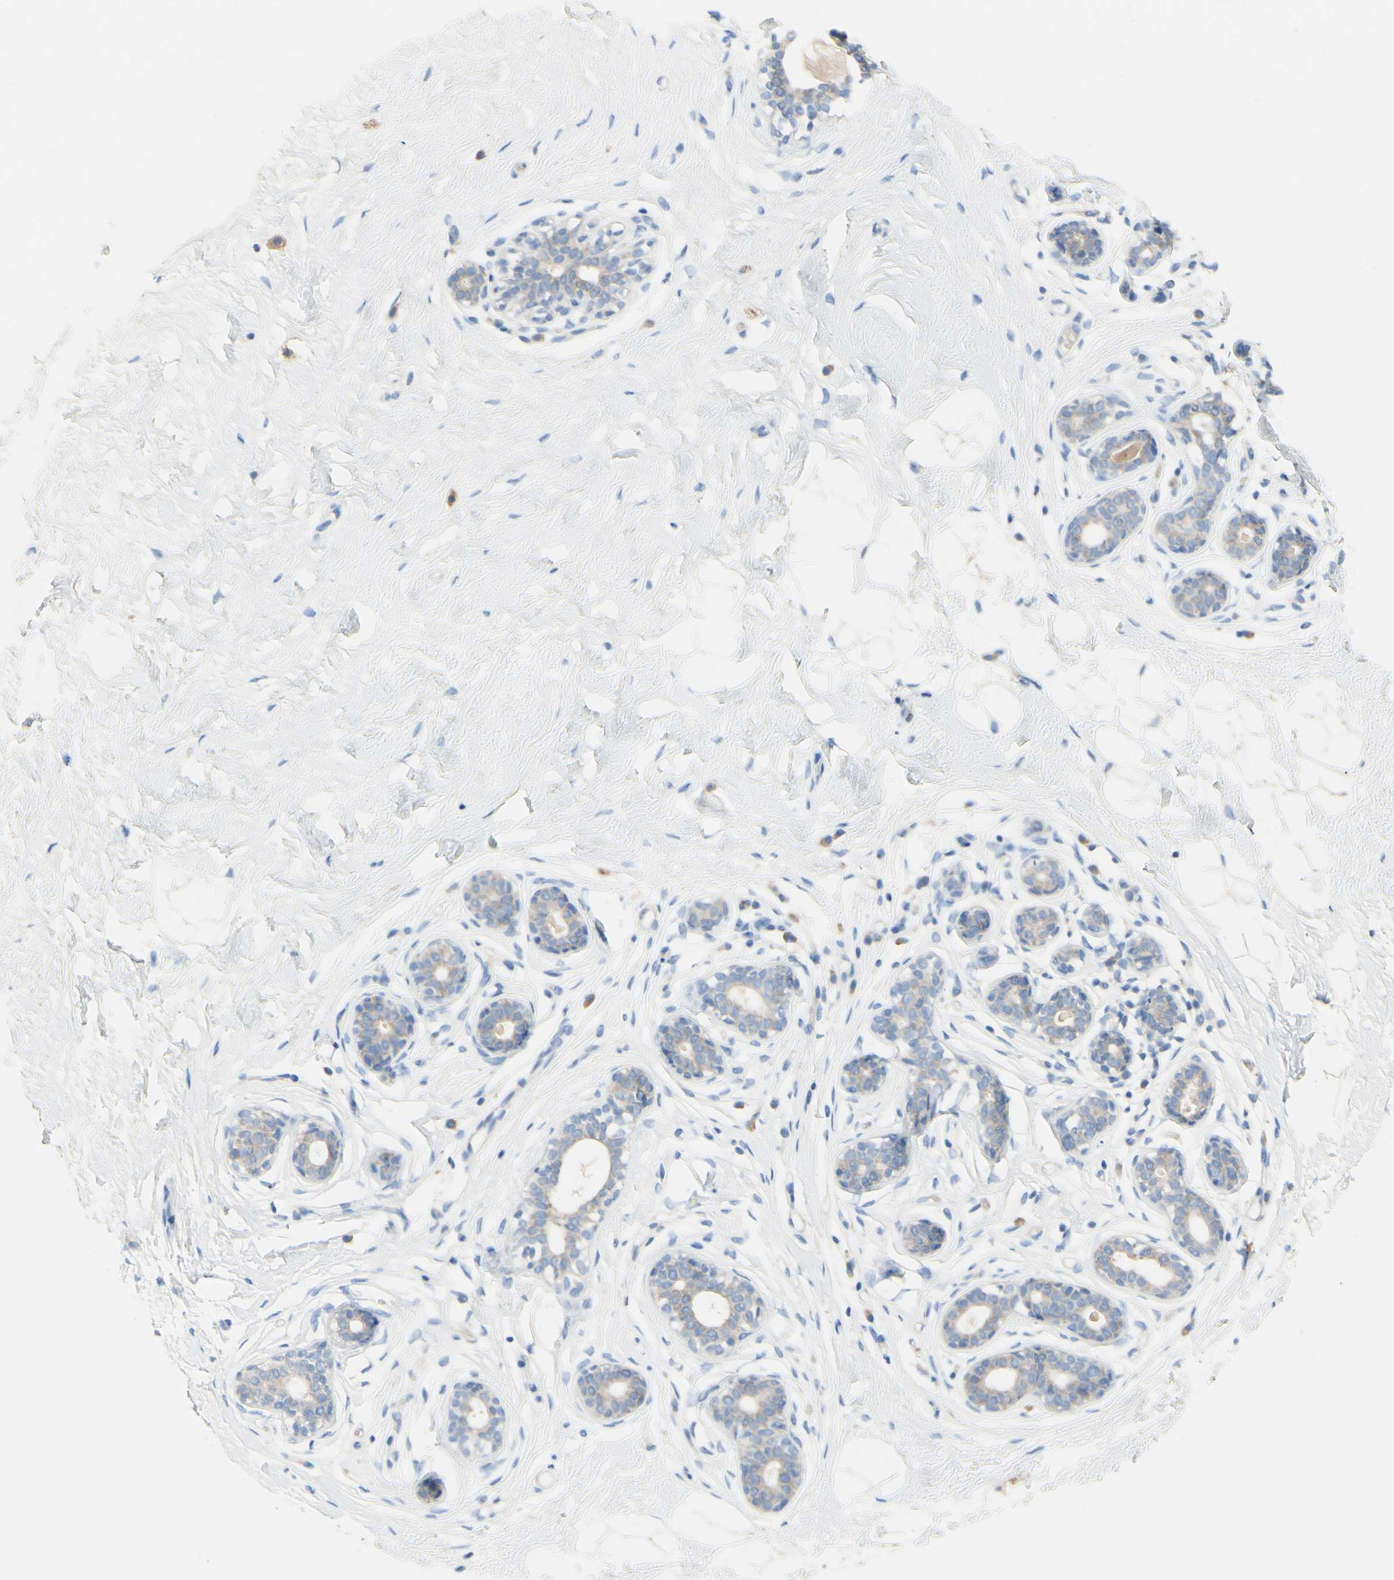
{"staining": {"intensity": "negative", "quantity": "none", "location": "none"}, "tissue": "breast", "cell_type": "Adipocytes", "image_type": "normal", "snomed": [{"axis": "morphology", "description": "Normal tissue, NOS"}, {"axis": "topography", "description": "Breast"}], "caption": "IHC micrograph of unremarkable breast: human breast stained with DAB shows no significant protein positivity in adipocytes.", "gene": "ACADL", "patient": {"sex": "female", "age": 23}}